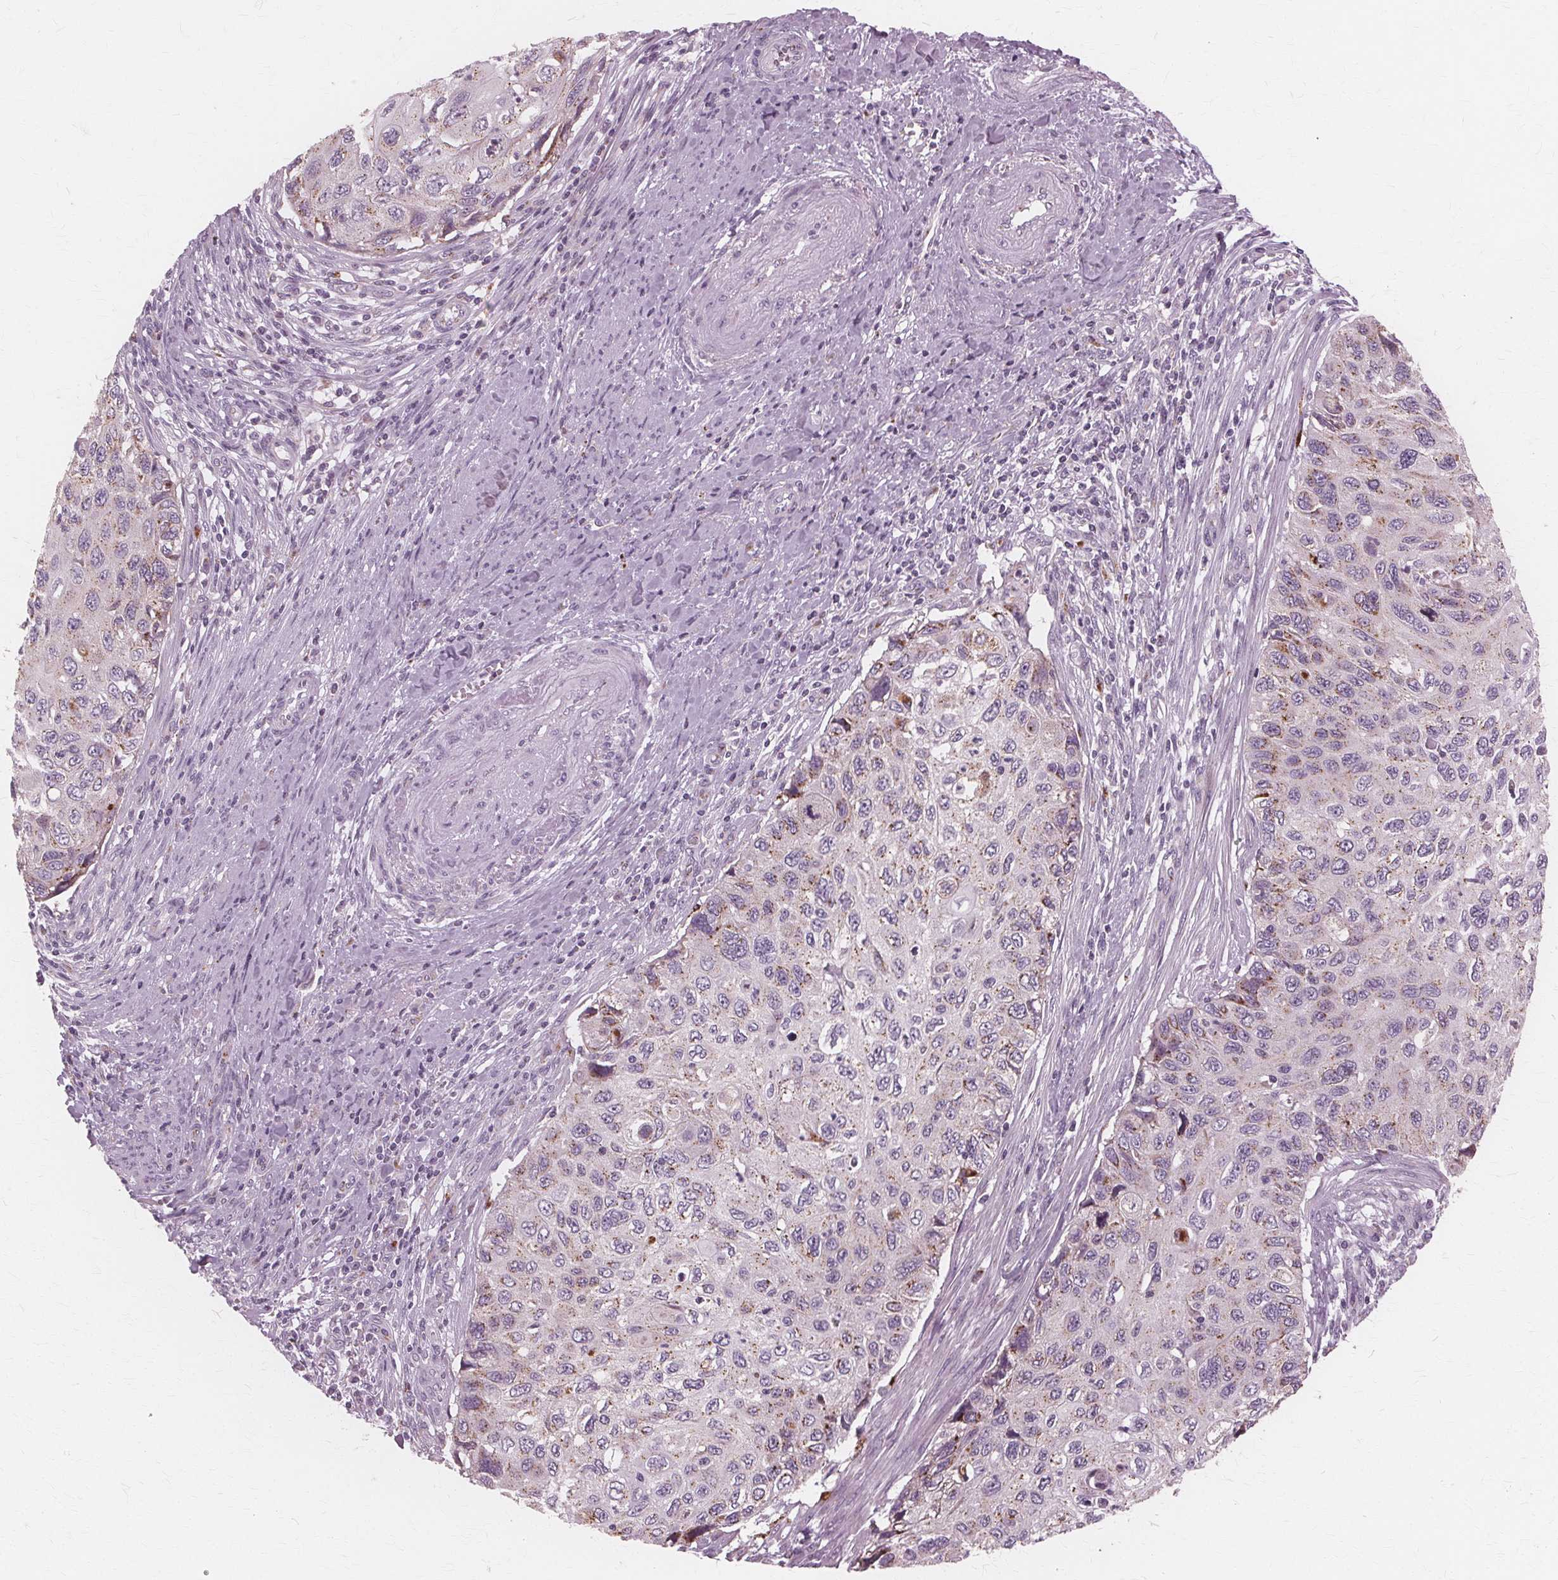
{"staining": {"intensity": "weak", "quantity": "25%-75%", "location": "cytoplasmic/membranous"}, "tissue": "cervical cancer", "cell_type": "Tumor cells", "image_type": "cancer", "snomed": [{"axis": "morphology", "description": "Squamous cell carcinoma, NOS"}, {"axis": "topography", "description": "Cervix"}], "caption": "IHC image of cervical squamous cell carcinoma stained for a protein (brown), which shows low levels of weak cytoplasmic/membranous staining in about 25%-75% of tumor cells.", "gene": "DNASE2", "patient": {"sex": "female", "age": 70}}